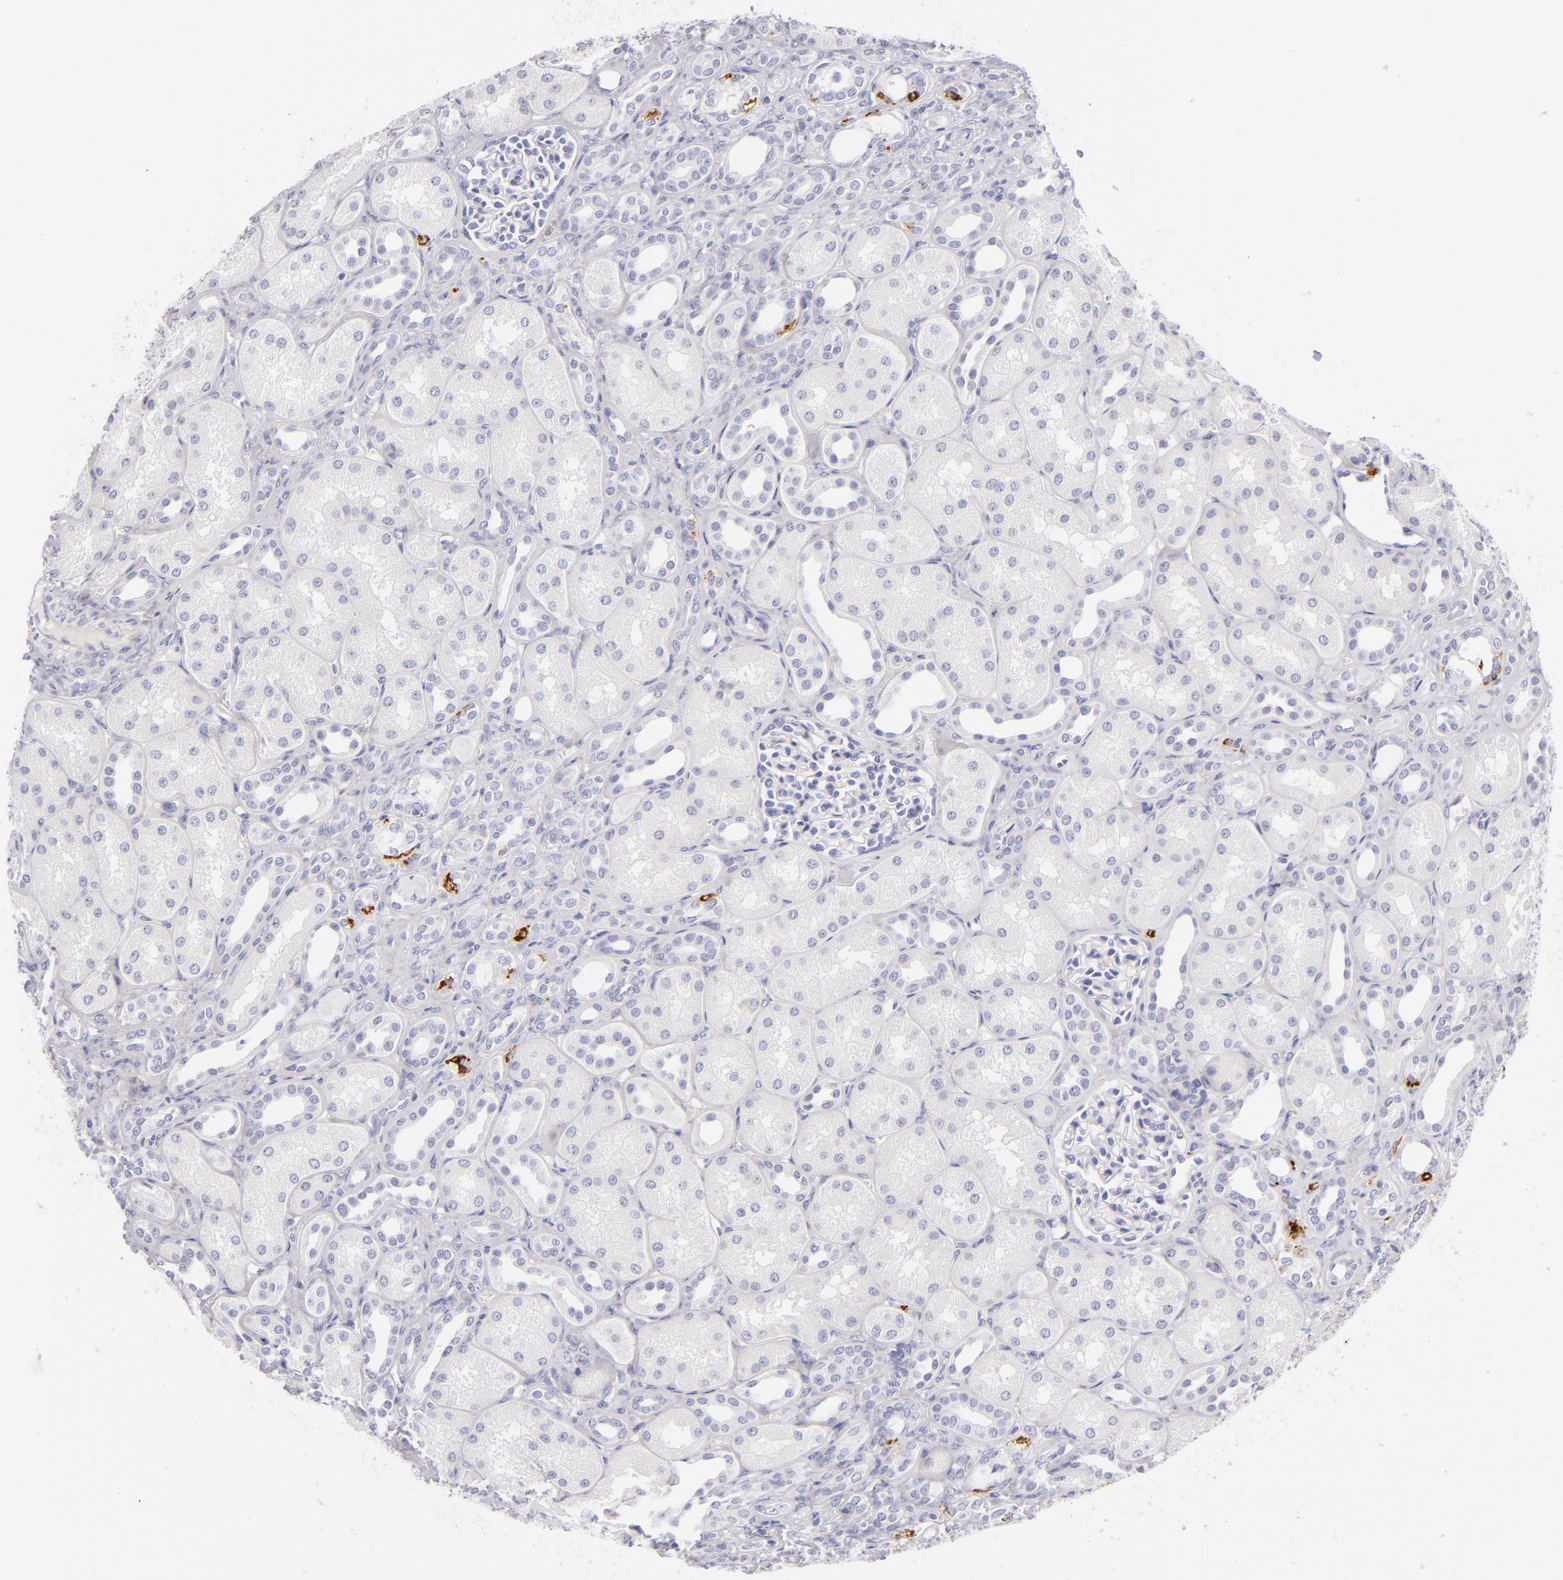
{"staining": {"intensity": "negative", "quantity": "none", "location": "none"}, "tissue": "kidney", "cell_type": "Cells in glomeruli", "image_type": "normal", "snomed": [{"axis": "morphology", "description": "Normal tissue, NOS"}, {"axis": "topography", "description": "Kidney"}], "caption": "Kidney was stained to show a protein in brown. There is no significant positivity in cells in glomeruli.", "gene": "CD207", "patient": {"sex": "male", "age": 7}}